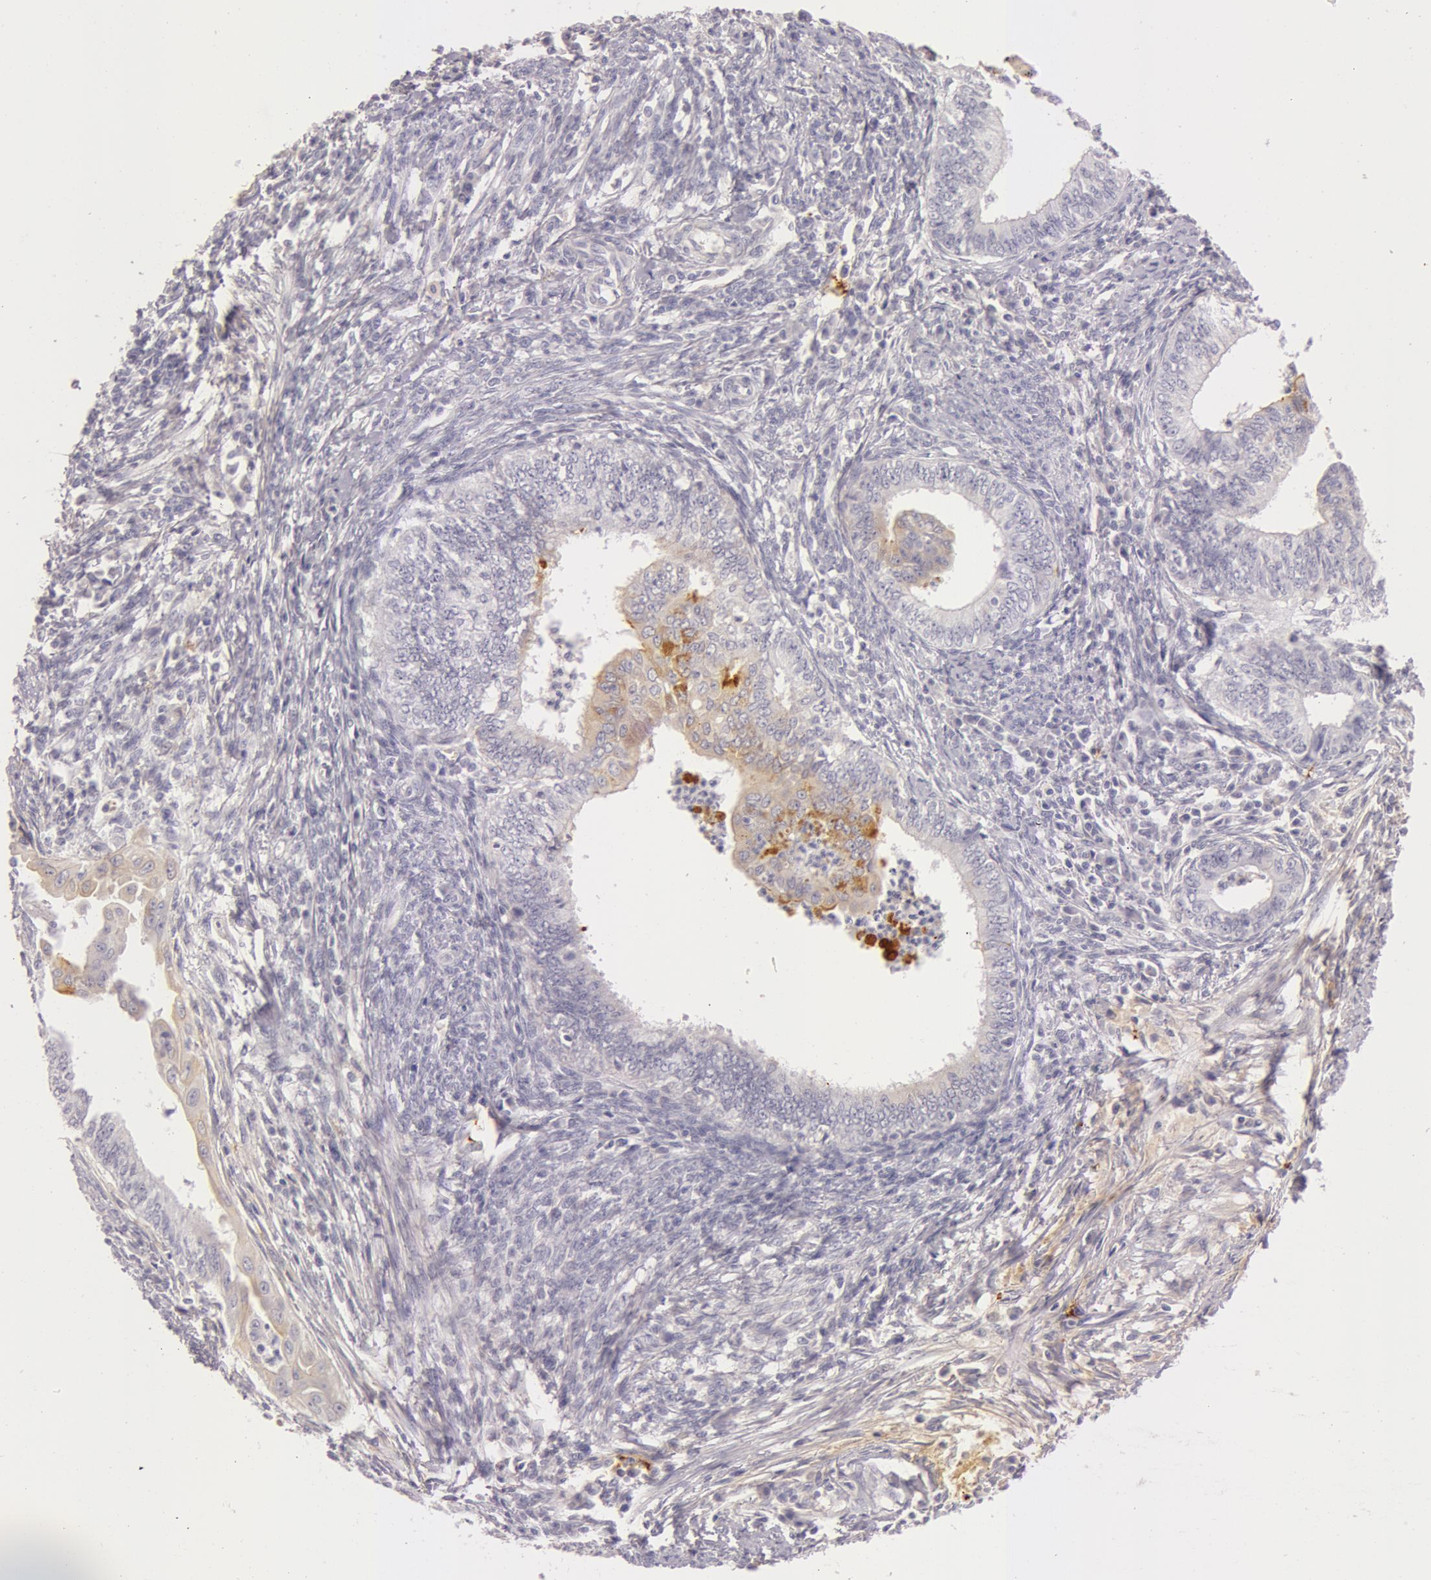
{"staining": {"intensity": "weak", "quantity": "<25%", "location": "cytoplasmic/membranous"}, "tissue": "endometrial cancer", "cell_type": "Tumor cells", "image_type": "cancer", "snomed": [{"axis": "morphology", "description": "Adenocarcinoma, NOS"}, {"axis": "topography", "description": "Endometrium"}], "caption": "Tumor cells show no significant protein expression in endometrial cancer.", "gene": "C4BPA", "patient": {"sex": "female", "age": 66}}